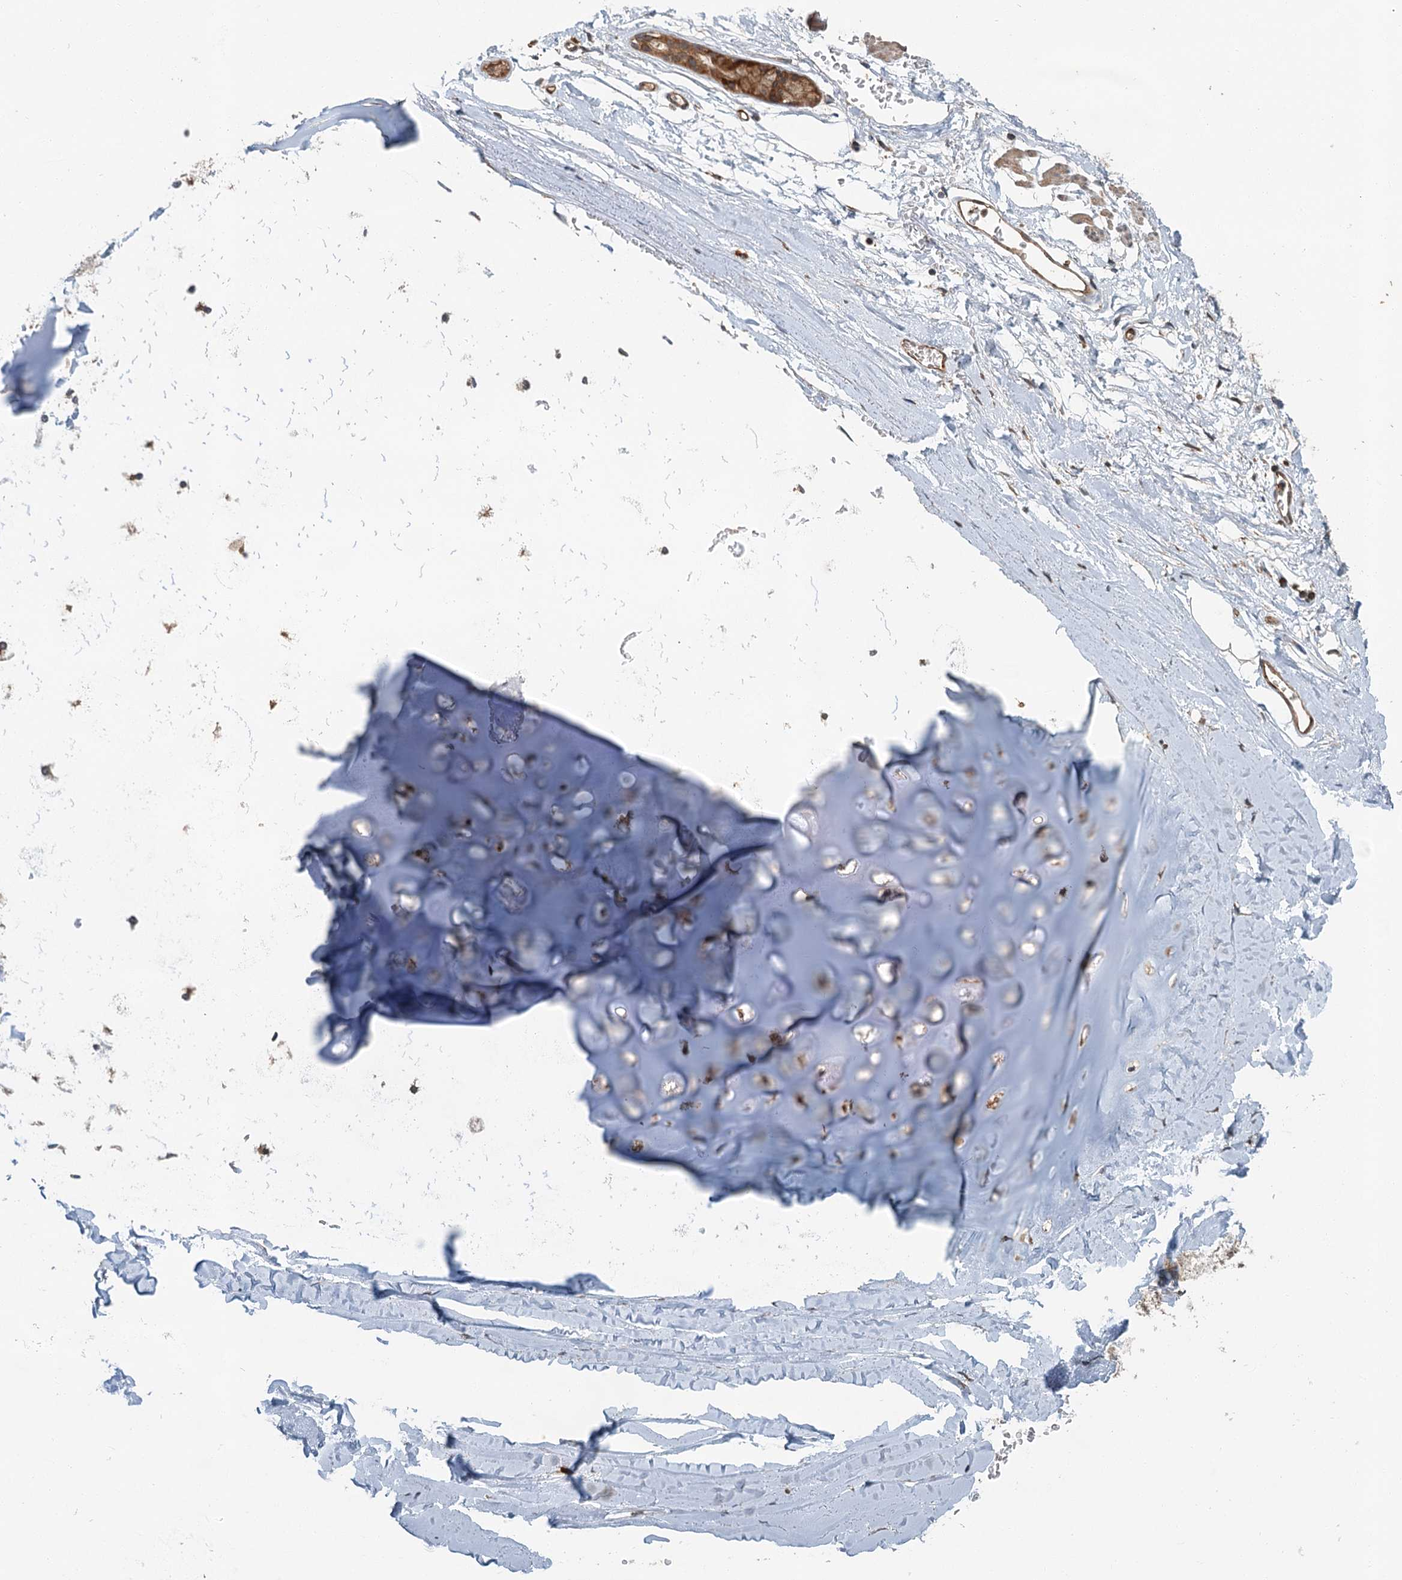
{"staining": {"intensity": "weak", "quantity": "<25%", "location": "cytoplasmic/membranous"}, "tissue": "adipose tissue", "cell_type": "Adipocytes", "image_type": "normal", "snomed": [{"axis": "morphology", "description": "Normal tissue, NOS"}, {"axis": "topography", "description": "Lymph node"}, {"axis": "topography", "description": "Bronchus"}], "caption": "This is an immunohistochemistry (IHC) photomicrograph of normal adipose tissue. There is no staining in adipocytes.", "gene": "ZNF527", "patient": {"sex": "male", "age": 63}}